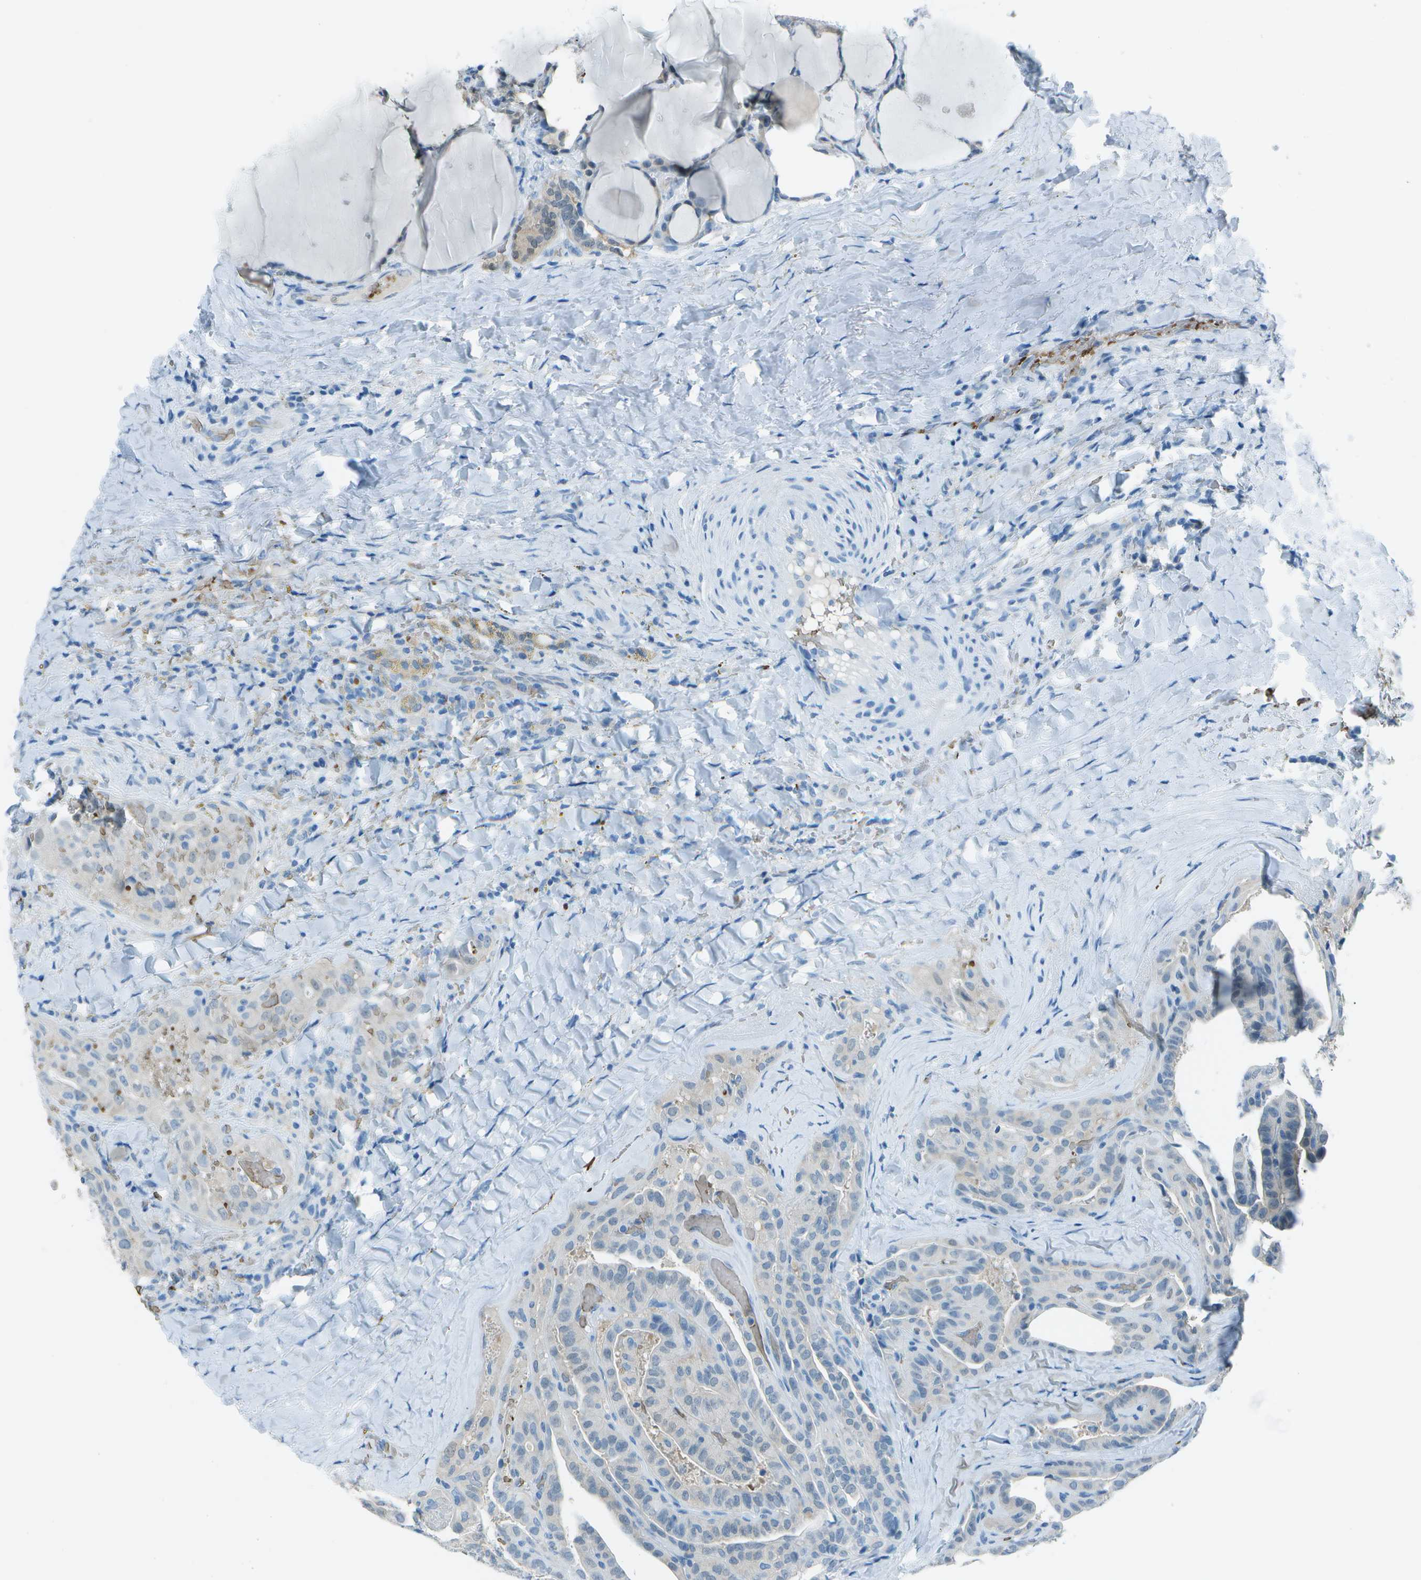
{"staining": {"intensity": "weak", "quantity": "<25%", "location": "cytoplasmic/membranous"}, "tissue": "thyroid cancer", "cell_type": "Tumor cells", "image_type": "cancer", "snomed": [{"axis": "morphology", "description": "Papillary adenocarcinoma, NOS"}, {"axis": "topography", "description": "Thyroid gland"}], "caption": "Immunohistochemistry (IHC) histopathology image of neoplastic tissue: human thyroid papillary adenocarcinoma stained with DAB reveals no significant protein staining in tumor cells. Nuclei are stained in blue.", "gene": "ASL", "patient": {"sex": "male", "age": 77}}